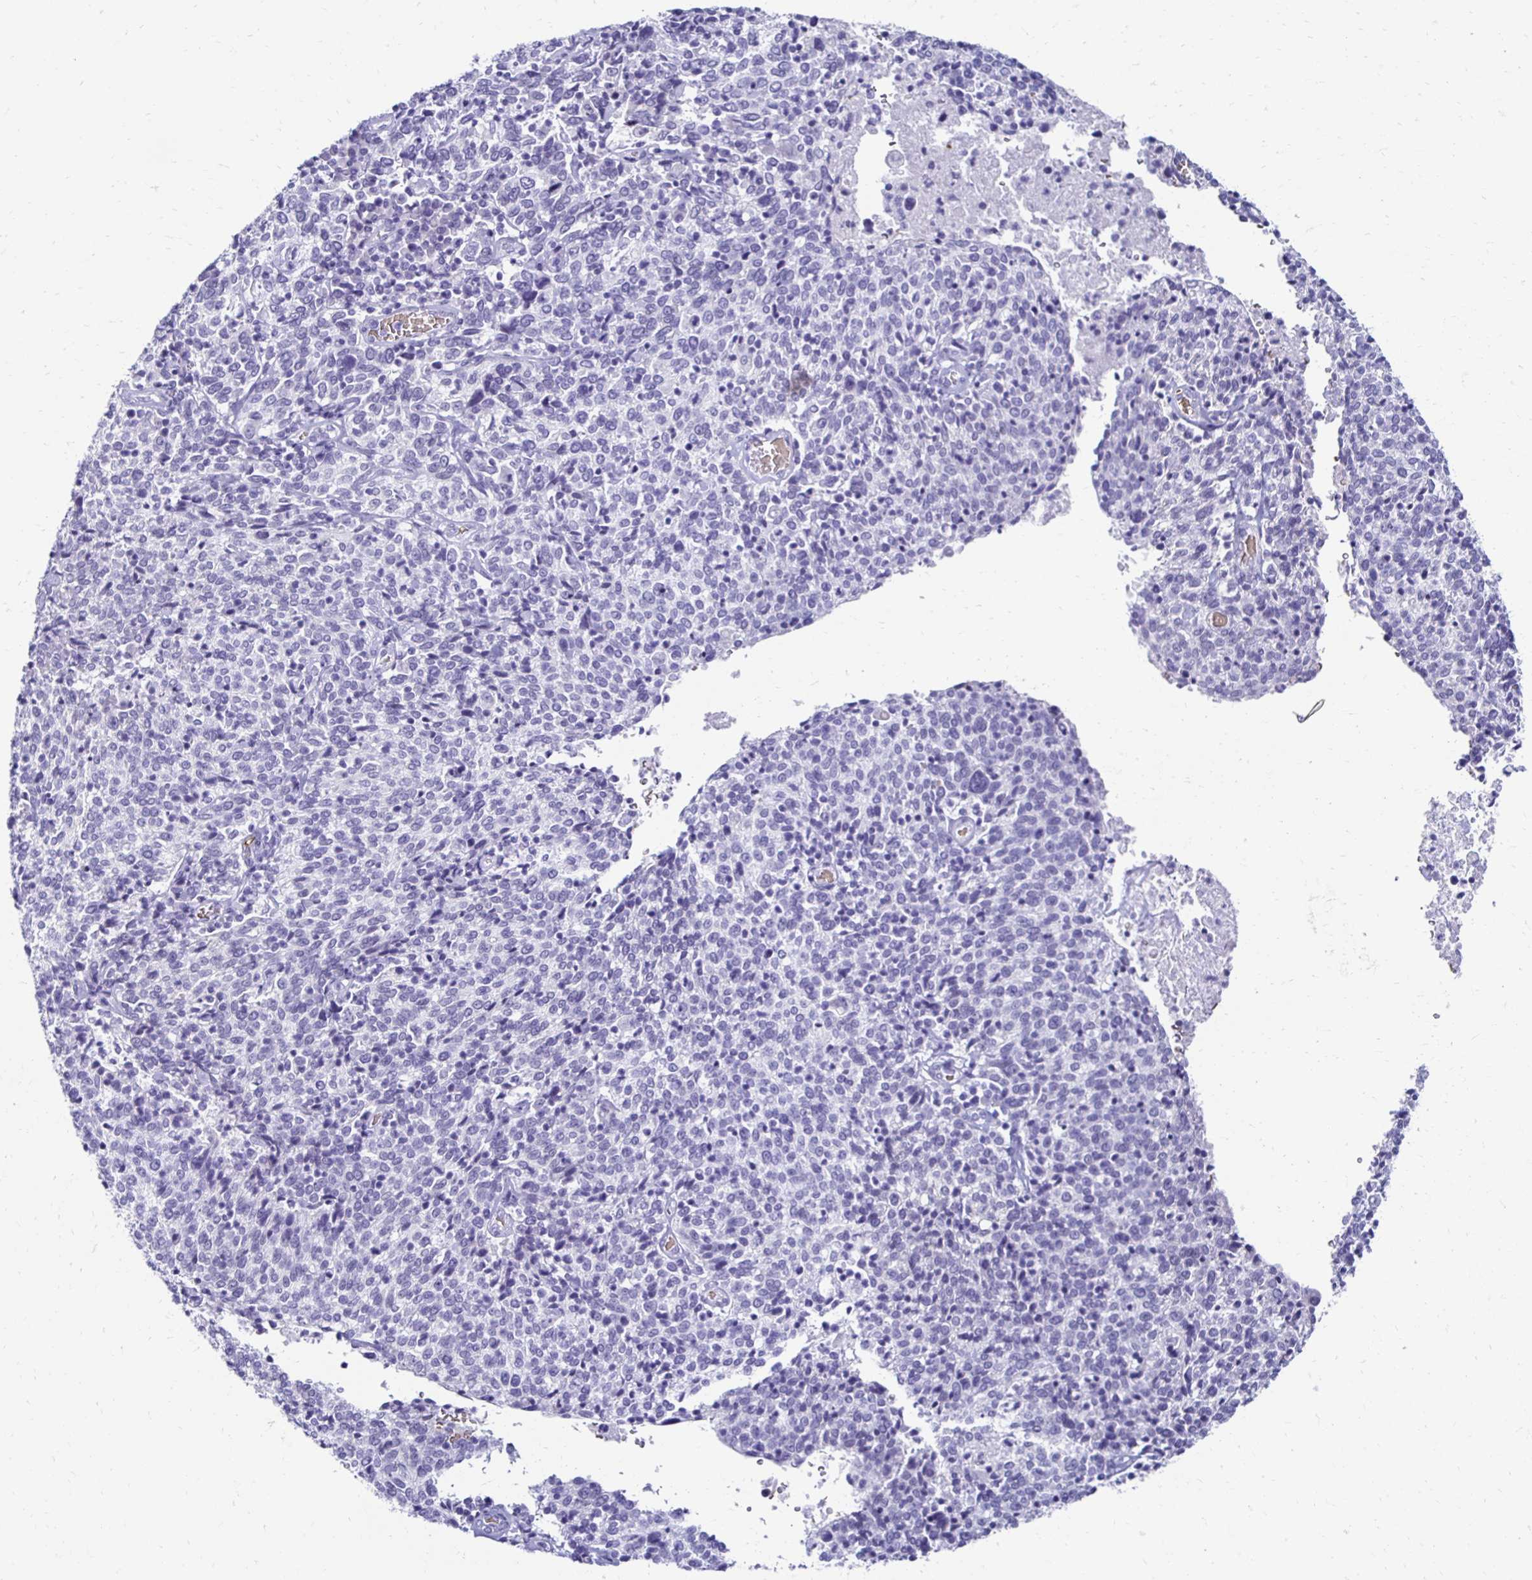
{"staining": {"intensity": "negative", "quantity": "none", "location": "none"}, "tissue": "cervical cancer", "cell_type": "Tumor cells", "image_type": "cancer", "snomed": [{"axis": "morphology", "description": "Squamous cell carcinoma, NOS"}, {"axis": "topography", "description": "Cervix"}], "caption": "Immunohistochemistry photomicrograph of neoplastic tissue: human cervical squamous cell carcinoma stained with DAB reveals no significant protein expression in tumor cells.", "gene": "RHBDL3", "patient": {"sex": "female", "age": 46}}